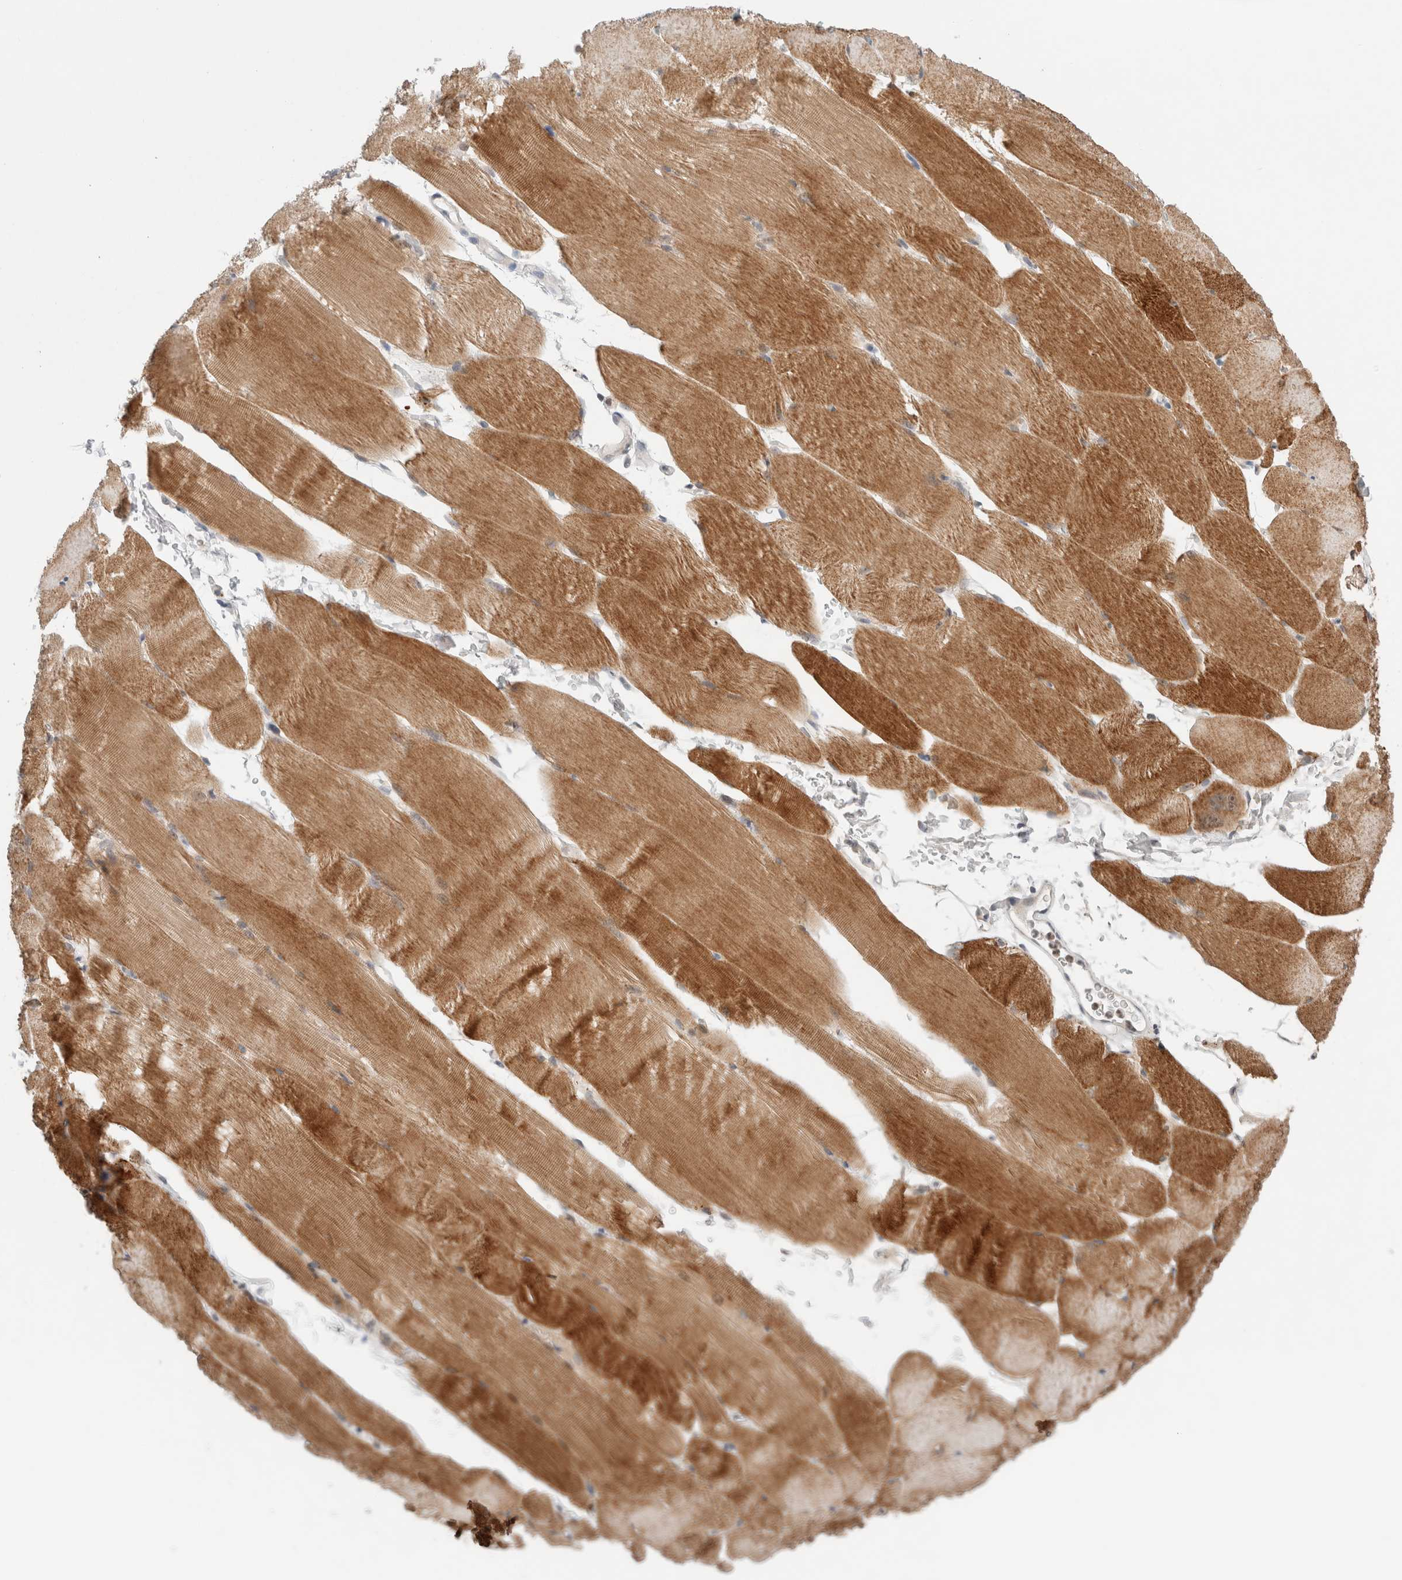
{"staining": {"intensity": "moderate", "quantity": ">75%", "location": "cytoplasmic/membranous"}, "tissue": "skeletal muscle", "cell_type": "Myocytes", "image_type": "normal", "snomed": [{"axis": "morphology", "description": "Normal tissue, NOS"}, {"axis": "topography", "description": "Skeletal muscle"}, {"axis": "topography", "description": "Parathyroid gland"}], "caption": "Skeletal muscle stained with a brown dye shows moderate cytoplasmic/membranous positive expression in approximately >75% of myocytes.", "gene": "ERI3", "patient": {"sex": "female", "age": 37}}